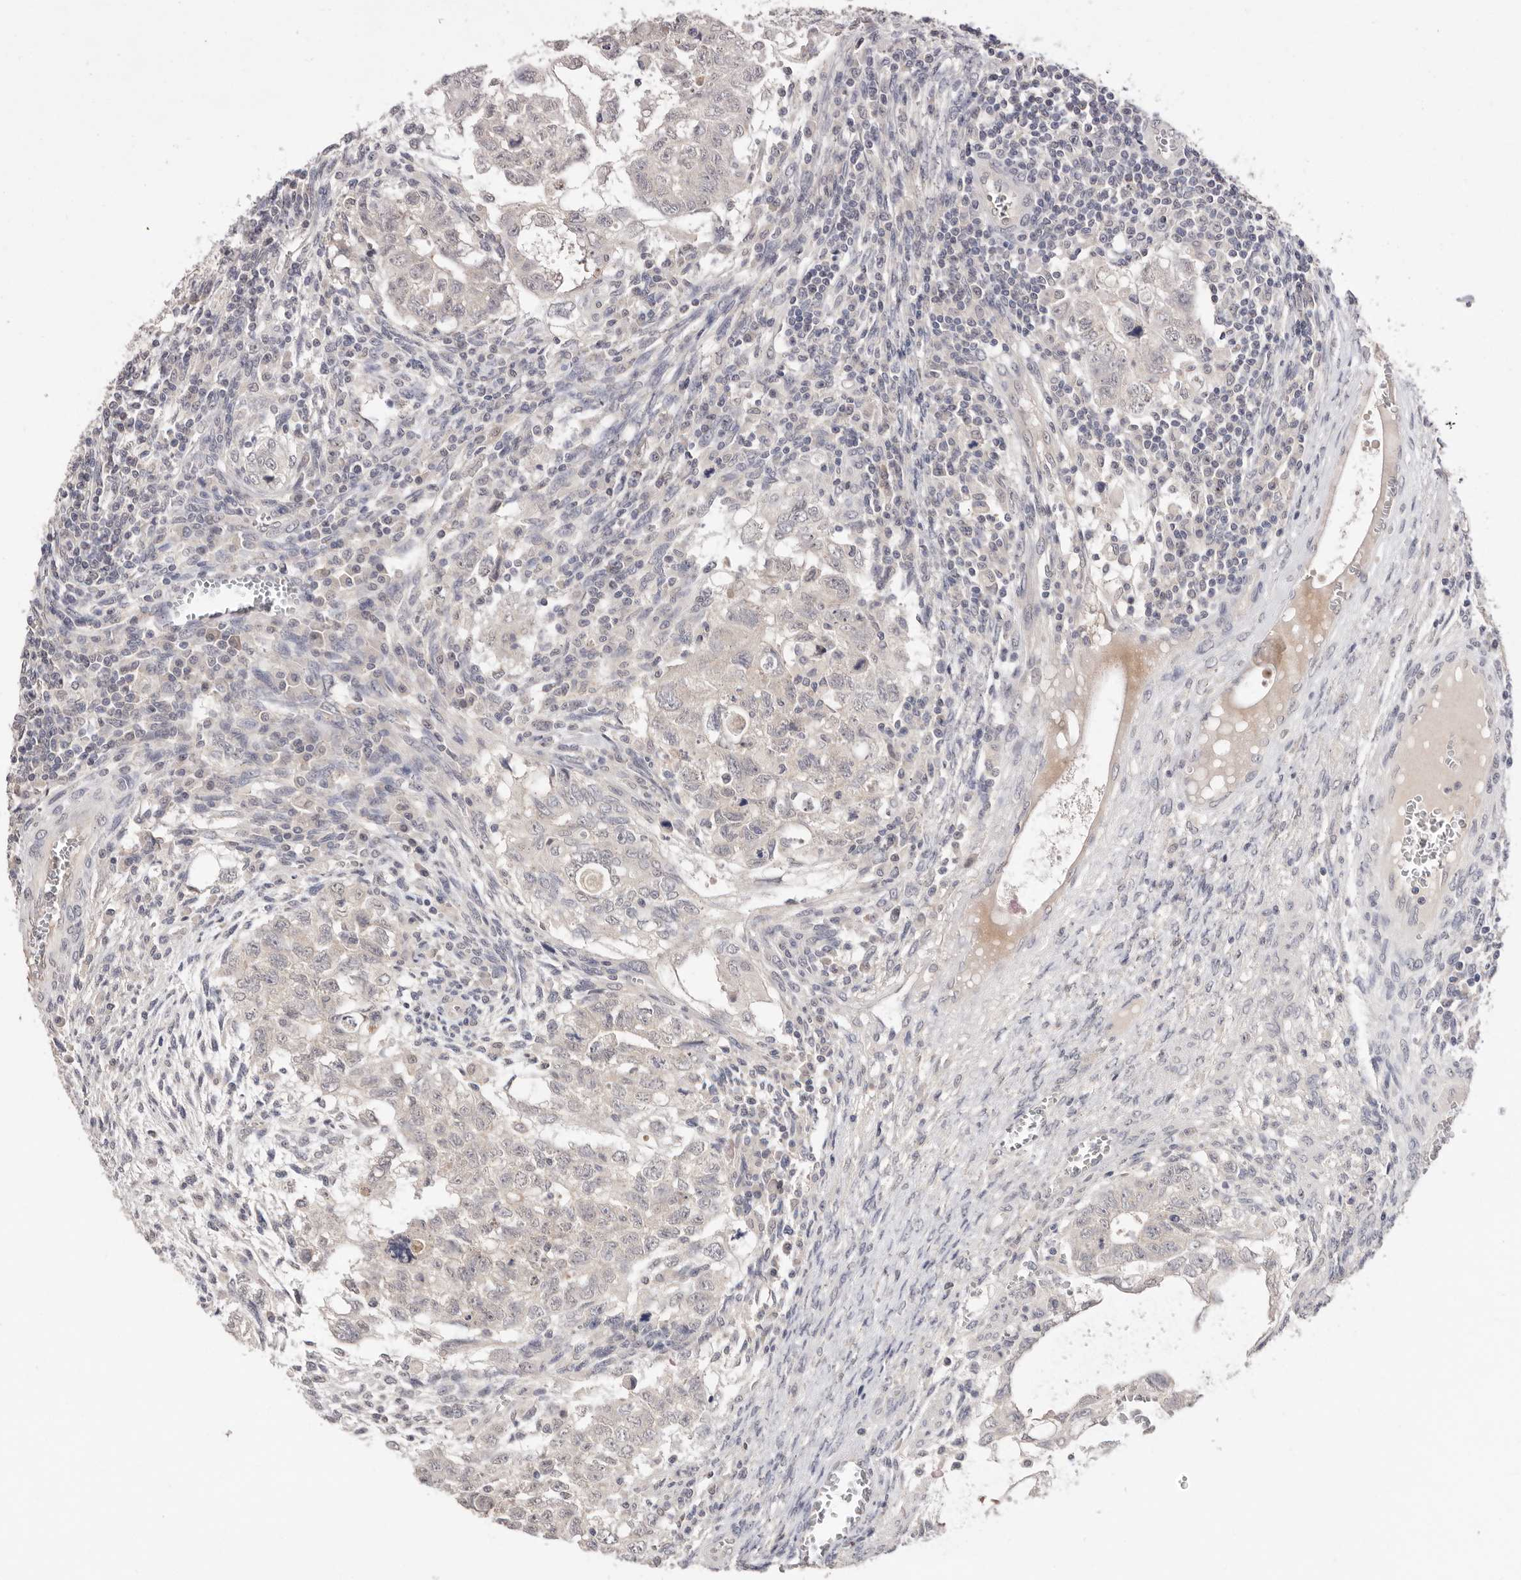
{"staining": {"intensity": "negative", "quantity": "none", "location": "none"}, "tissue": "testis cancer", "cell_type": "Tumor cells", "image_type": "cancer", "snomed": [{"axis": "morphology", "description": "Carcinoma, Embryonal, NOS"}, {"axis": "topography", "description": "Testis"}], "caption": "A high-resolution photomicrograph shows IHC staining of embryonal carcinoma (testis), which reveals no significant positivity in tumor cells. Brightfield microscopy of immunohistochemistry (IHC) stained with DAB (3,3'-diaminobenzidine) (brown) and hematoxylin (blue), captured at high magnification.", "gene": "DOP1A", "patient": {"sex": "male", "age": 37}}